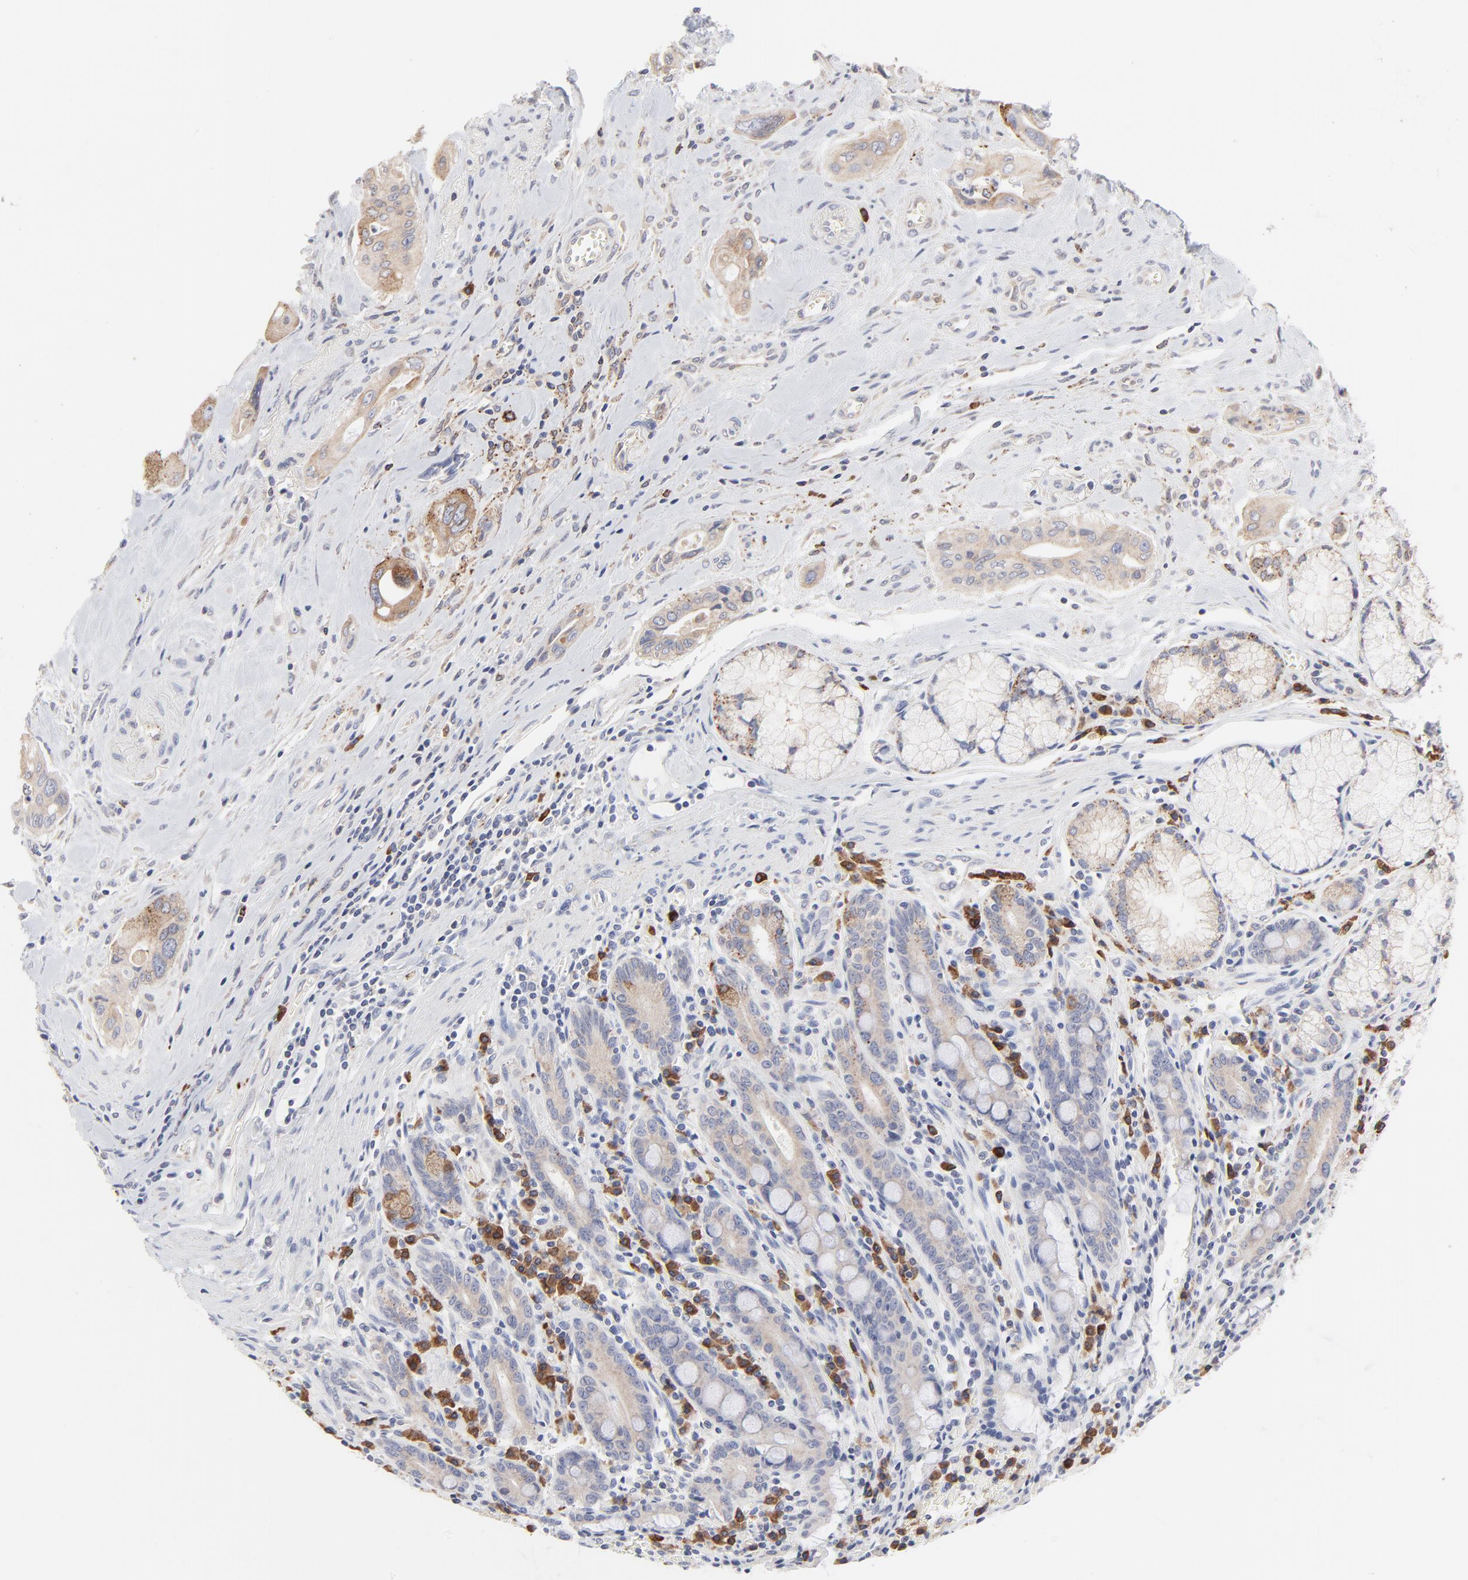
{"staining": {"intensity": "weak", "quantity": ">75%", "location": "cytoplasmic/membranous"}, "tissue": "pancreatic cancer", "cell_type": "Tumor cells", "image_type": "cancer", "snomed": [{"axis": "morphology", "description": "Adenocarcinoma, NOS"}, {"axis": "topography", "description": "Pancreas"}], "caption": "Adenocarcinoma (pancreatic) stained with DAB IHC shows low levels of weak cytoplasmic/membranous positivity in about >75% of tumor cells.", "gene": "TRIM22", "patient": {"sex": "male", "age": 77}}